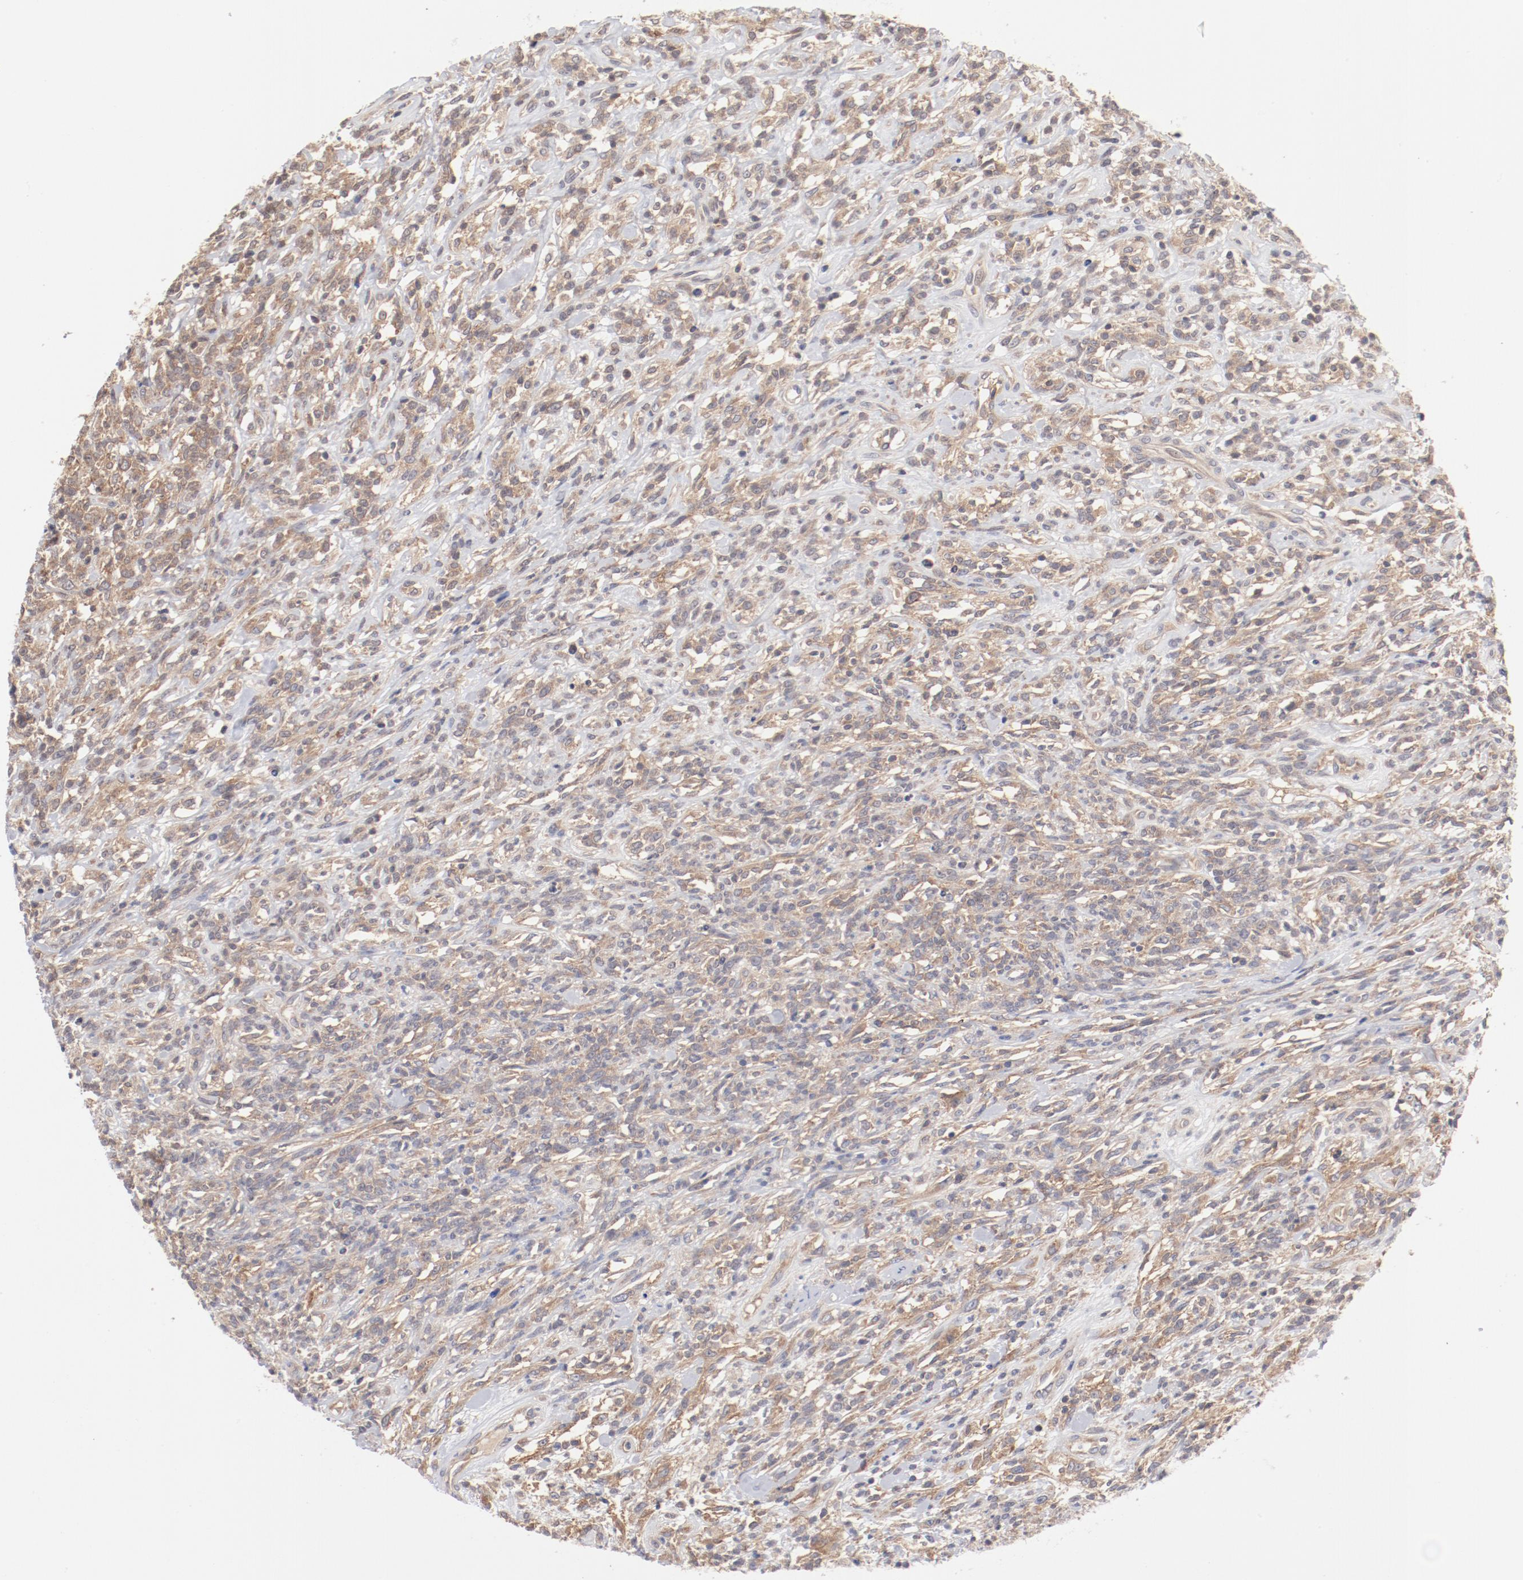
{"staining": {"intensity": "weak", "quantity": "25%-75%", "location": "cytoplasmic/membranous"}, "tissue": "lymphoma", "cell_type": "Tumor cells", "image_type": "cancer", "snomed": [{"axis": "morphology", "description": "Malignant lymphoma, non-Hodgkin's type, High grade"}, {"axis": "topography", "description": "Lymph node"}], "caption": "Immunohistochemical staining of human lymphoma demonstrates weak cytoplasmic/membranous protein expression in about 25%-75% of tumor cells.", "gene": "SETD3", "patient": {"sex": "female", "age": 73}}